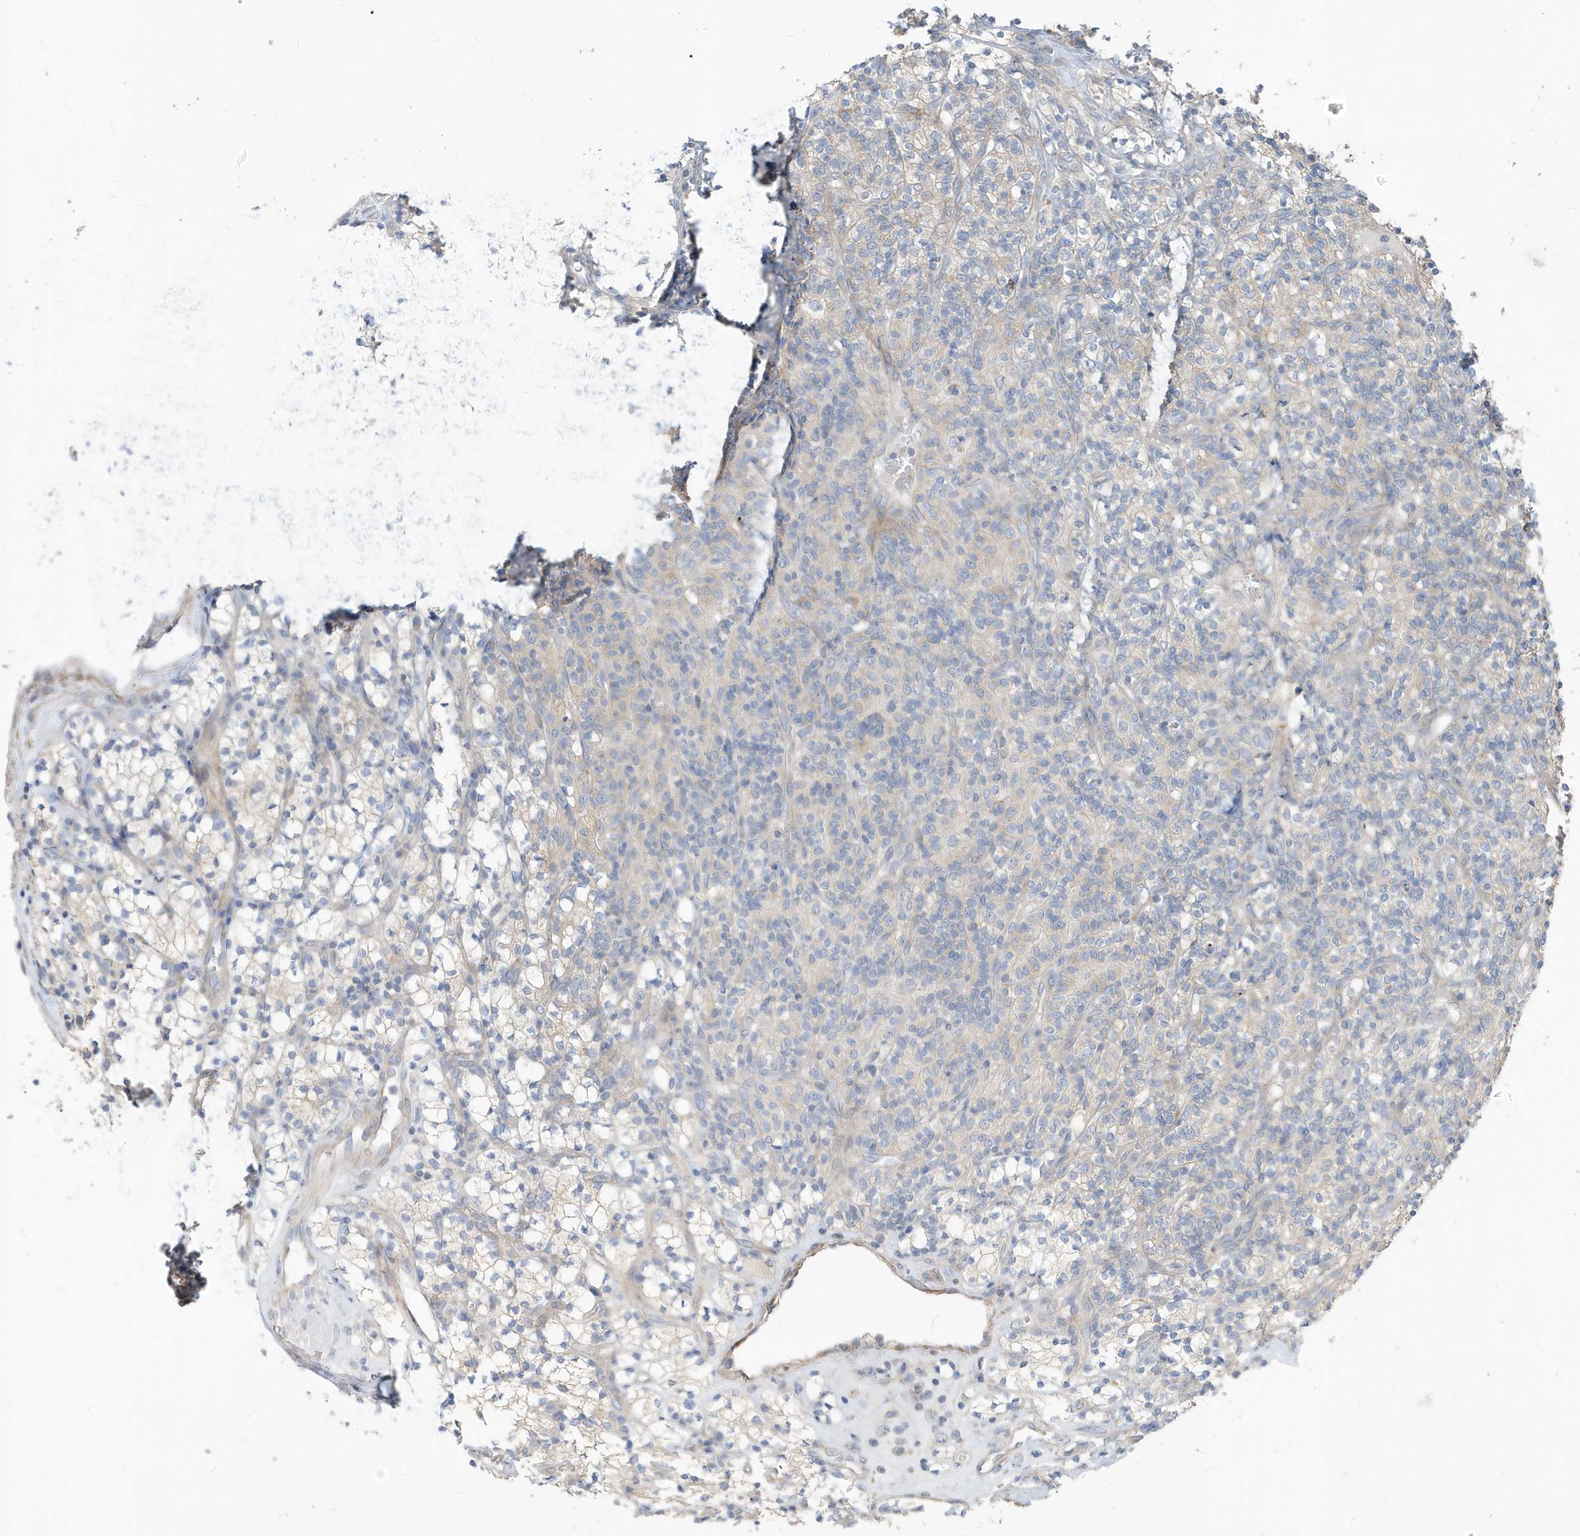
{"staining": {"intensity": "negative", "quantity": "none", "location": "none"}, "tissue": "renal cancer", "cell_type": "Tumor cells", "image_type": "cancer", "snomed": [{"axis": "morphology", "description": "Adenocarcinoma, NOS"}, {"axis": "topography", "description": "Kidney"}], "caption": "IHC photomicrograph of human renal cancer stained for a protein (brown), which reveals no positivity in tumor cells. Brightfield microscopy of IHC stained with DAB (3,3'-diaminobenzidine) (brown) and hematoxylin (blue), captured at high magnification.", "gene": "ATP13A5", "patient": {"sex": "male", "age": 77}}